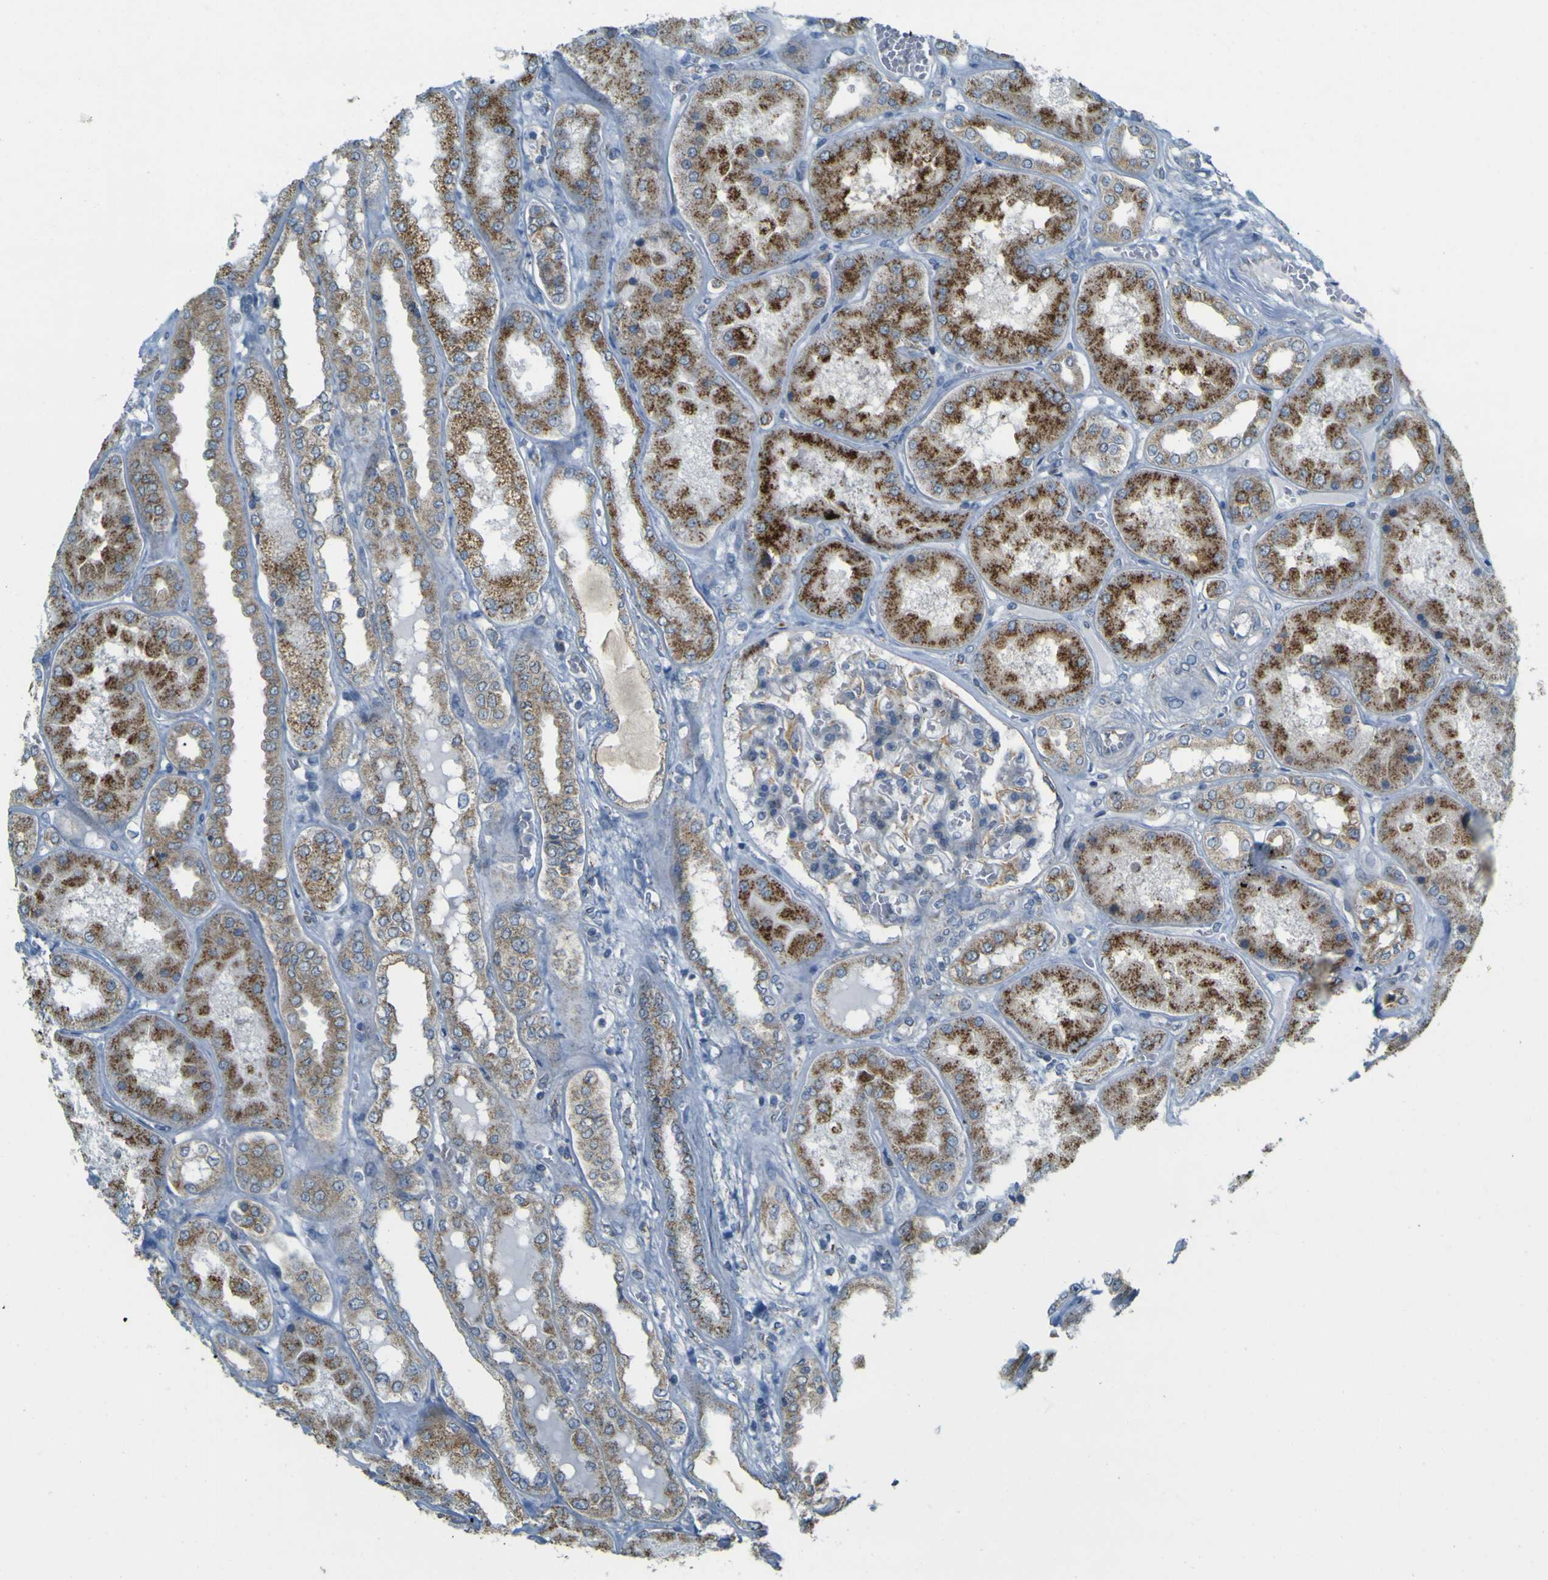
{"staining": {"intensity": "weak", "quantity": "25%-75%", "location": "cytoplasmic/membranous"}, "tissue": "kidney", "cell_type": "Cells in glomeruli", "image_type": "normal", "snomed": [{"axis": "morphology", "description": "Normal tissue, NOS"}, {"axis": "topography", "description": "Kidney"}], "caption": "DAB (3,3'-diaminobenzidine) immunohistochemical staining of normal human kidney displays weak cytoplasmic/membranous protein positivity in about 25%-75% of cells in glomeruli. The staining is performed using DAB (3,3'-diaminobenzidine) brown chromogen to label protein expression. The nuclei are counter-stained blue using hematoxylin.", "gene": "ACBD5", "patient": {"sex": "female", "age": 56}}